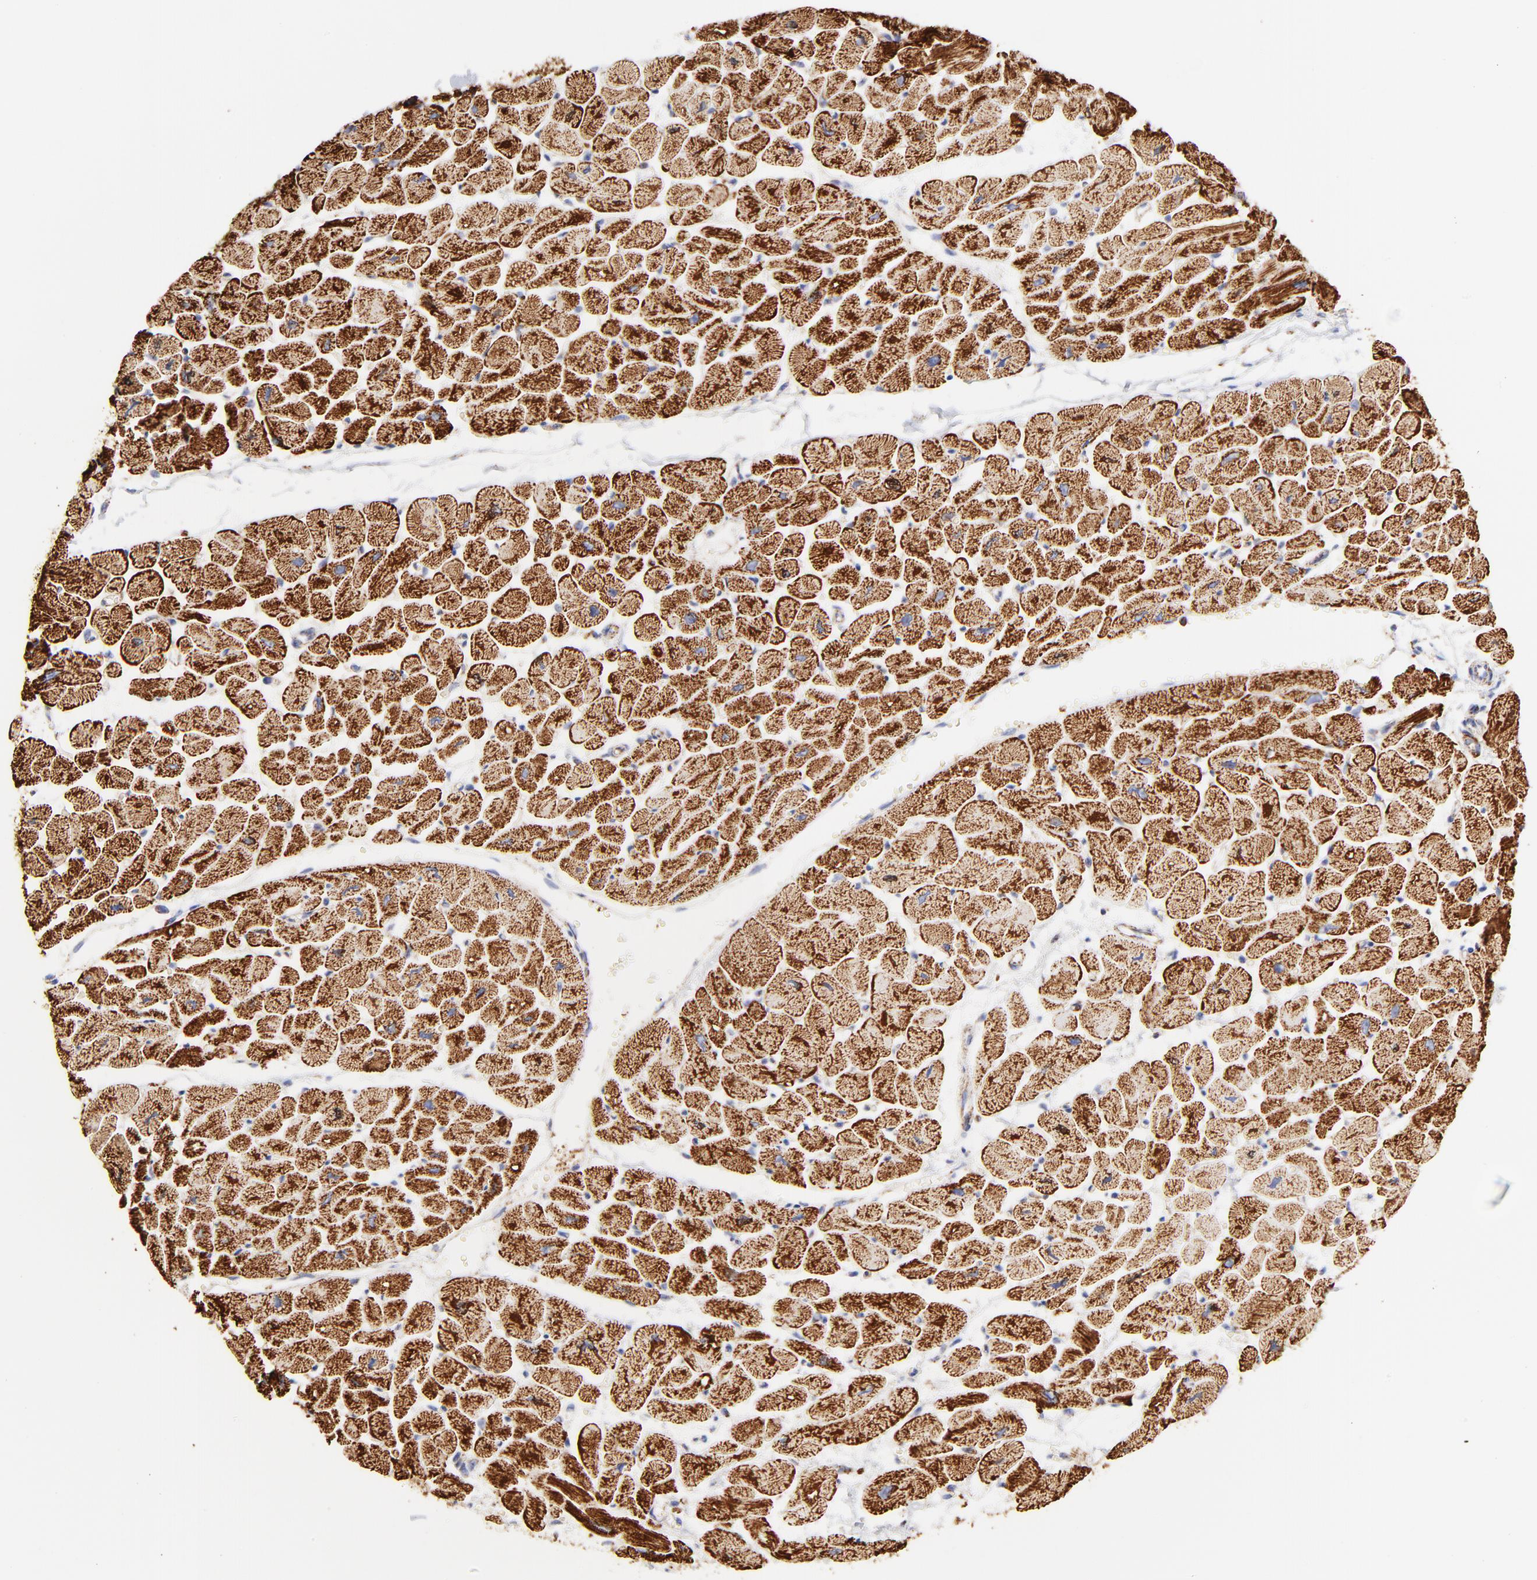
{"staining": {"intensity": "strong", "quantity": ">75%", "location": "cytoplasmic/membranous"}, "tissue": "heart muscle", "cell_type": "Cardiomyocytes", "image_type": "normal", "snomed": [{"axis": "morphology", "description": "Normal tissue, NOS"}, {"axis": "topography", "description": "Heart"}], "caption": "IHC photomicrograph of normal heart muscle: heart muscle stained using immunohistochemistry (IHC) shows high levels of strong protein expression localized specifically in the cytoplasmic/membranous of cardiomyocytes, appearing as a cytoplasmic/membranous brown color.", "gene": "COX4I1", "patient": {"sex": "female", "age": 54}}